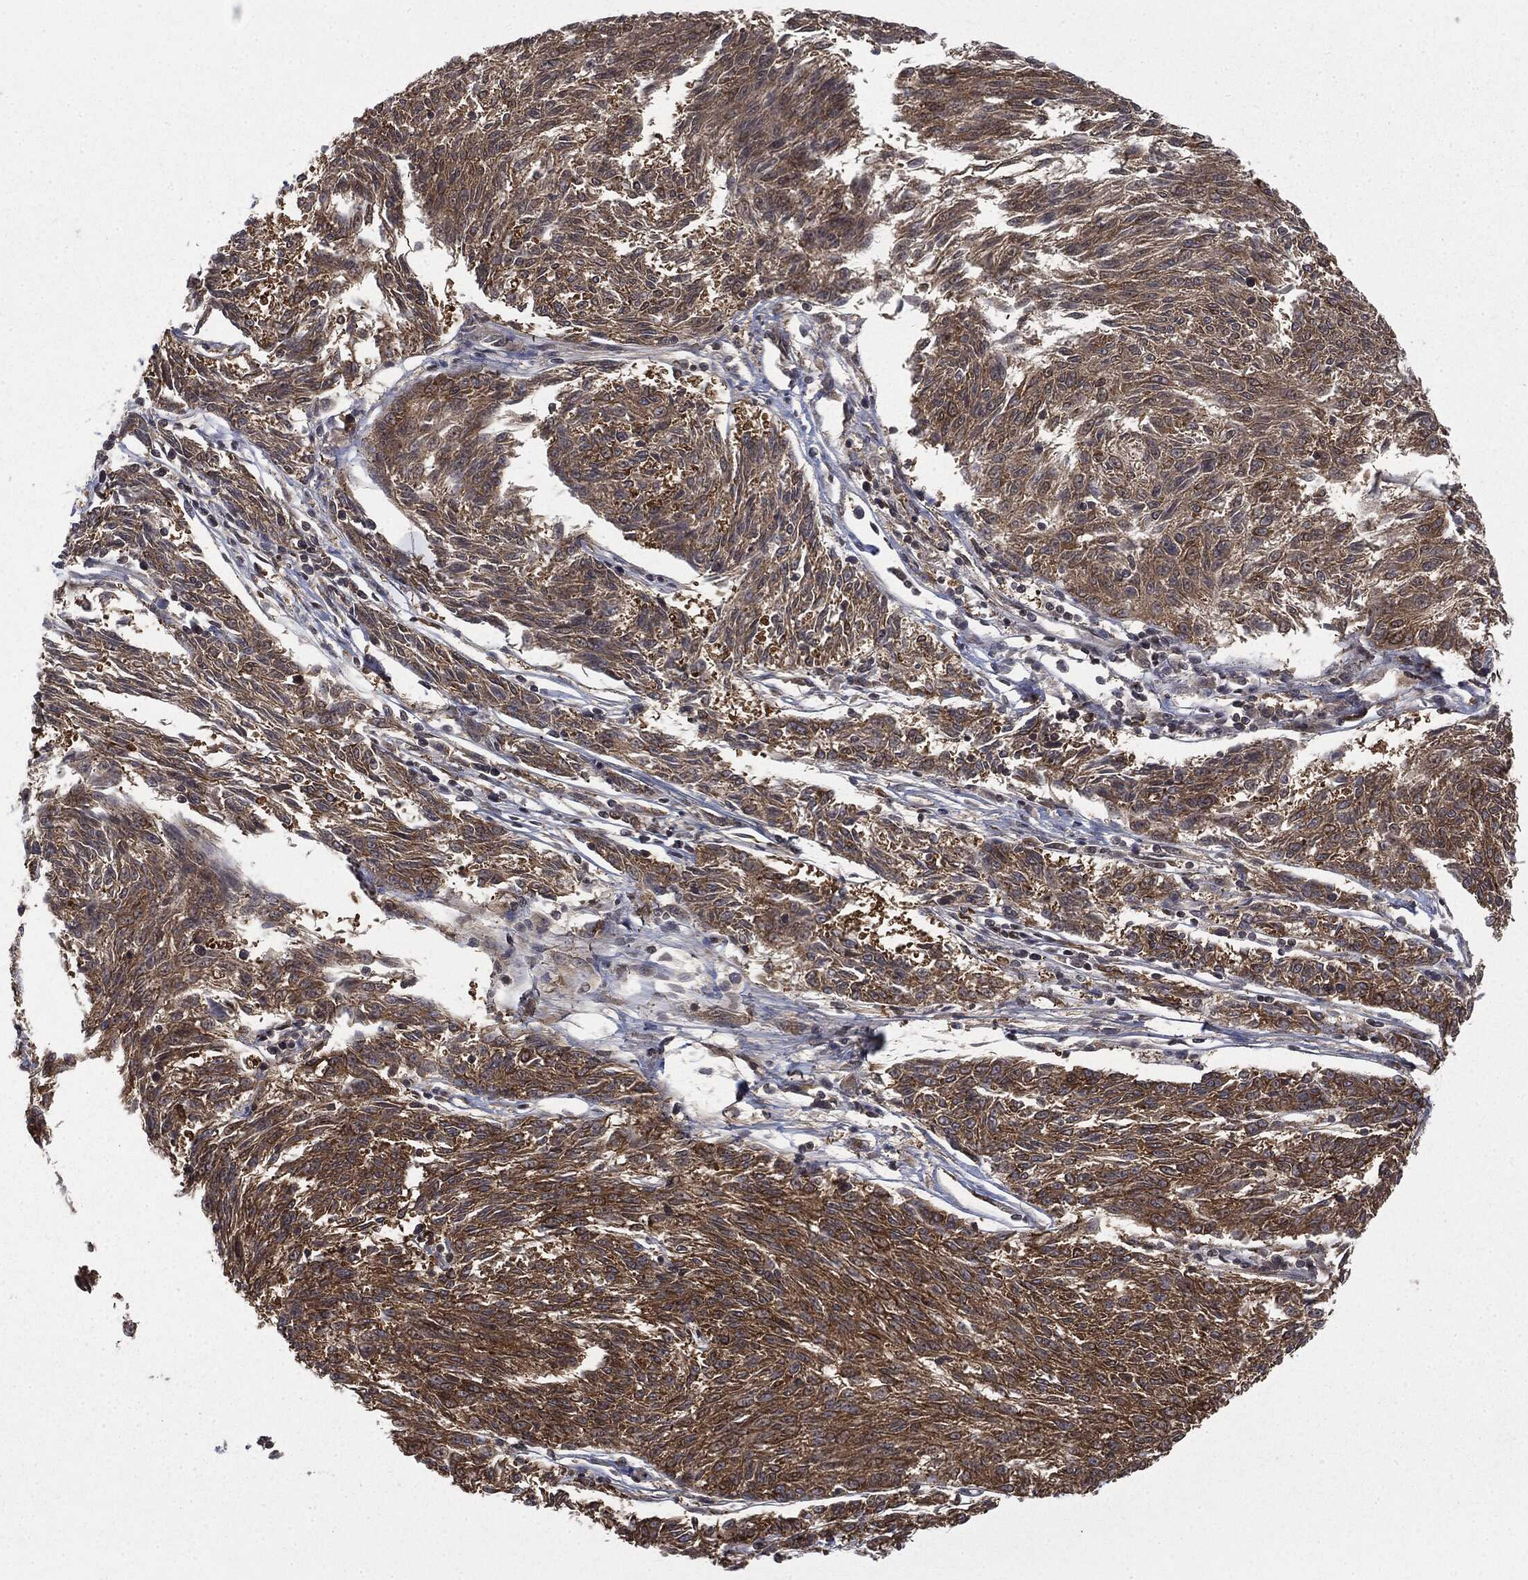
{"staining": {"intensity": "moderate", "quantity": ">75%", "location": "cytoplasmic/membranous"}, "tissue": "melanoma", "cell_type": "Tumor cells", "image_type": "cancer", "snomed": [{"axis": "morphology", "description": "Malignant melanoma, NOS"}, {"axis": "topography", "description": "Skin"}], "caption": "The micrograph exhibits staining of melanoma, revealing moderate cytoplasmic/membranous protein expression (brown color) within tumor cells.", "gene": "SNX5", "patient": {"sex": "female", "age": 72}}